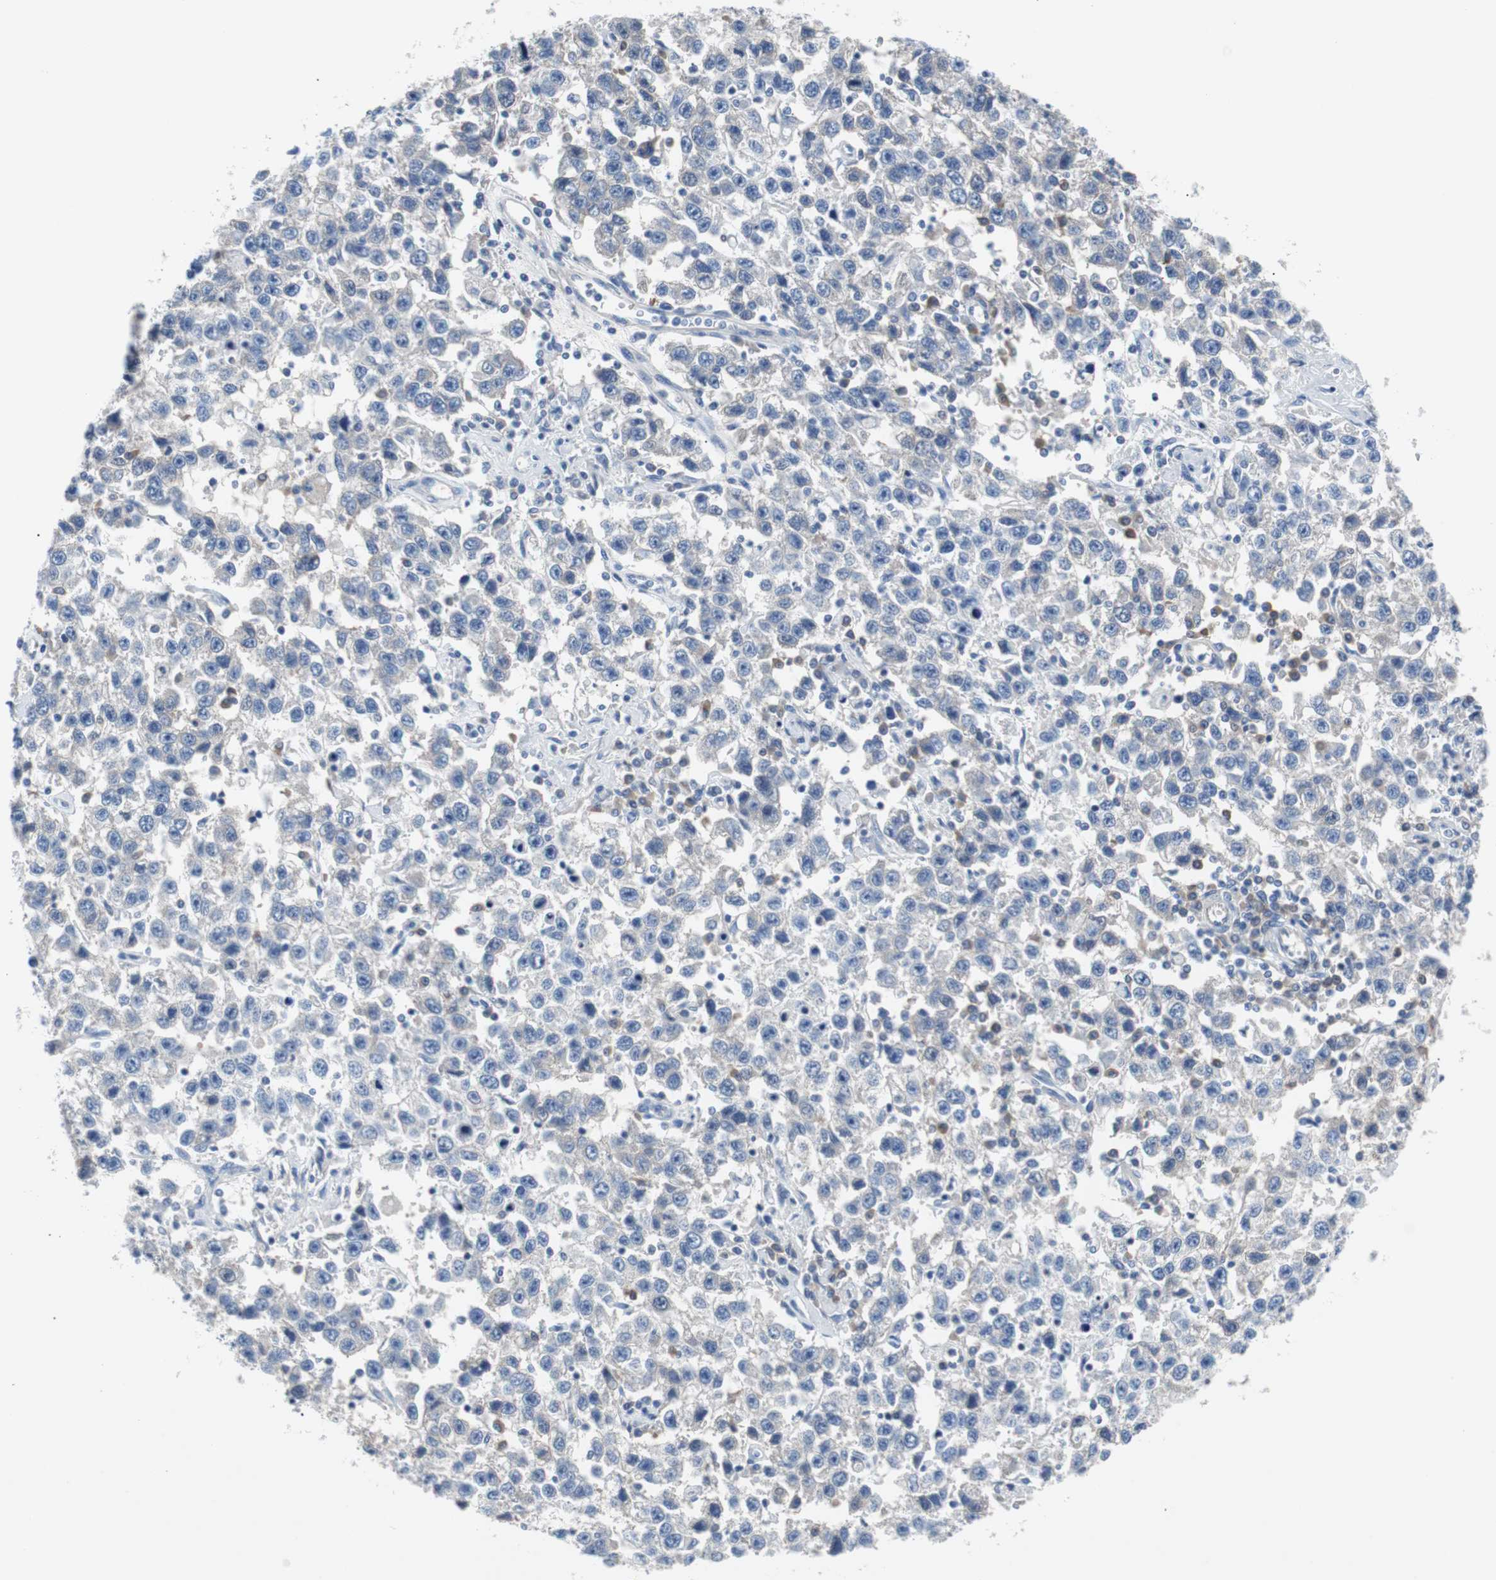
{"staining": {"intensity": "negative", "quantity": "none", "location": "none"}, "tissue": "testis cancer", "cell_type": "Tumor cells", "image_type": "cancer", "snomed": [{"axis": "morphology", "description": "Seminoma, NOS"}, {"axis": "topography", "description": "Testis"}], "caption": "The photomicrograph displays no staining of tumor cells in testis seminoma.", "gene": "EEF2K", "patient": {"sex": "male", "age": 41}}